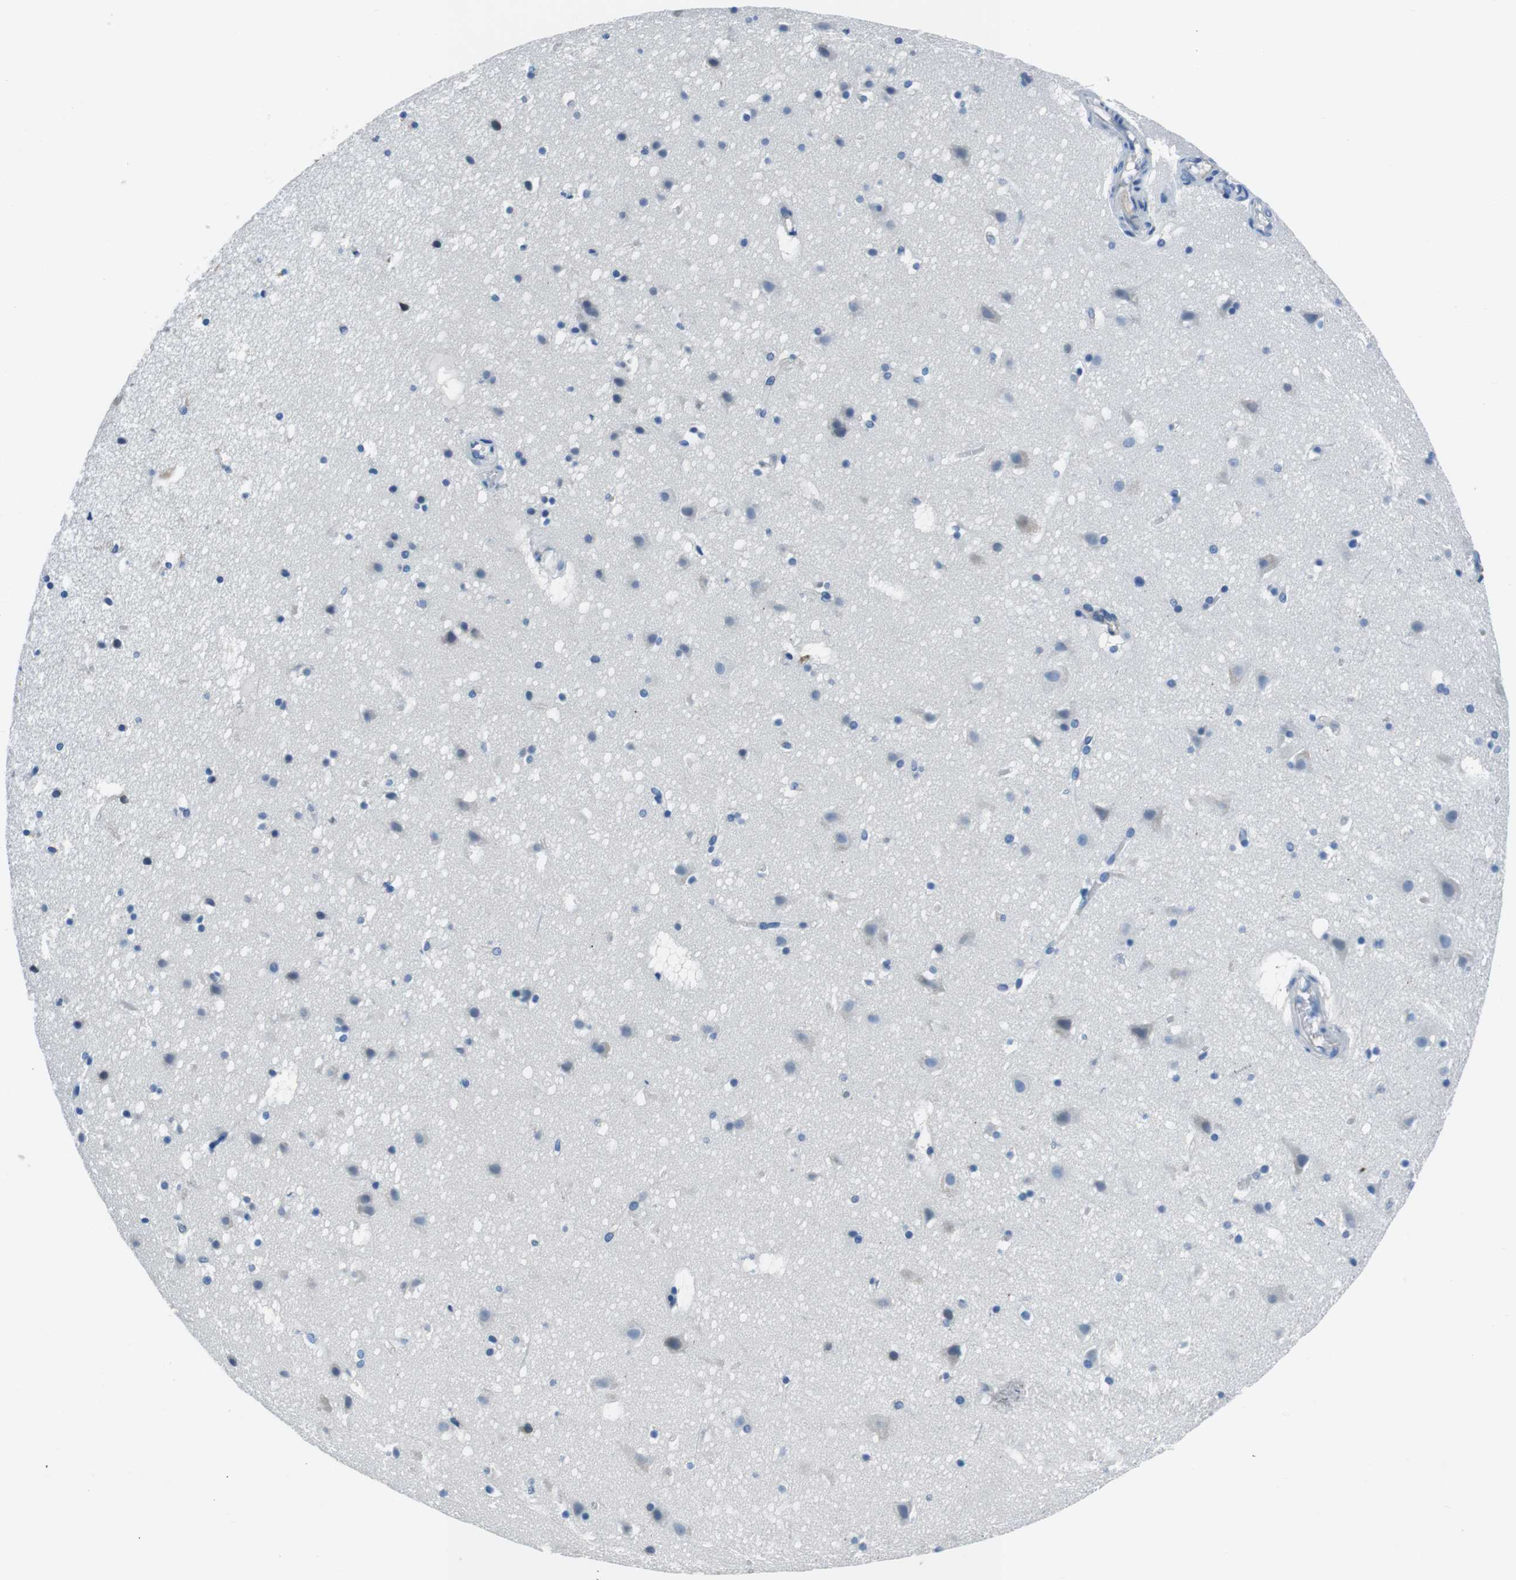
{"staining": {"intensity": "weak", "quantity": "25%-75%", "location": "cytoplasmic/membranous"}, "tissue": "cerebral cortex", "cell_type": "Endothelial cells", "image_type": "normal", "snomed": [{"axis": "morphology", "description": "Normal tissue, NOS"}, {"axis": "topography", "description": "Cerebral cortex"}], "caption": "Immunohistochemical staining of normal human cerebral cortex shows 25%-75% levels of weak cytoplasmic/membranous protein expression in about 25%-75% of endothelial cells.", "gene": "TULP3", "patient": {"sex": "male", "age": 45}}